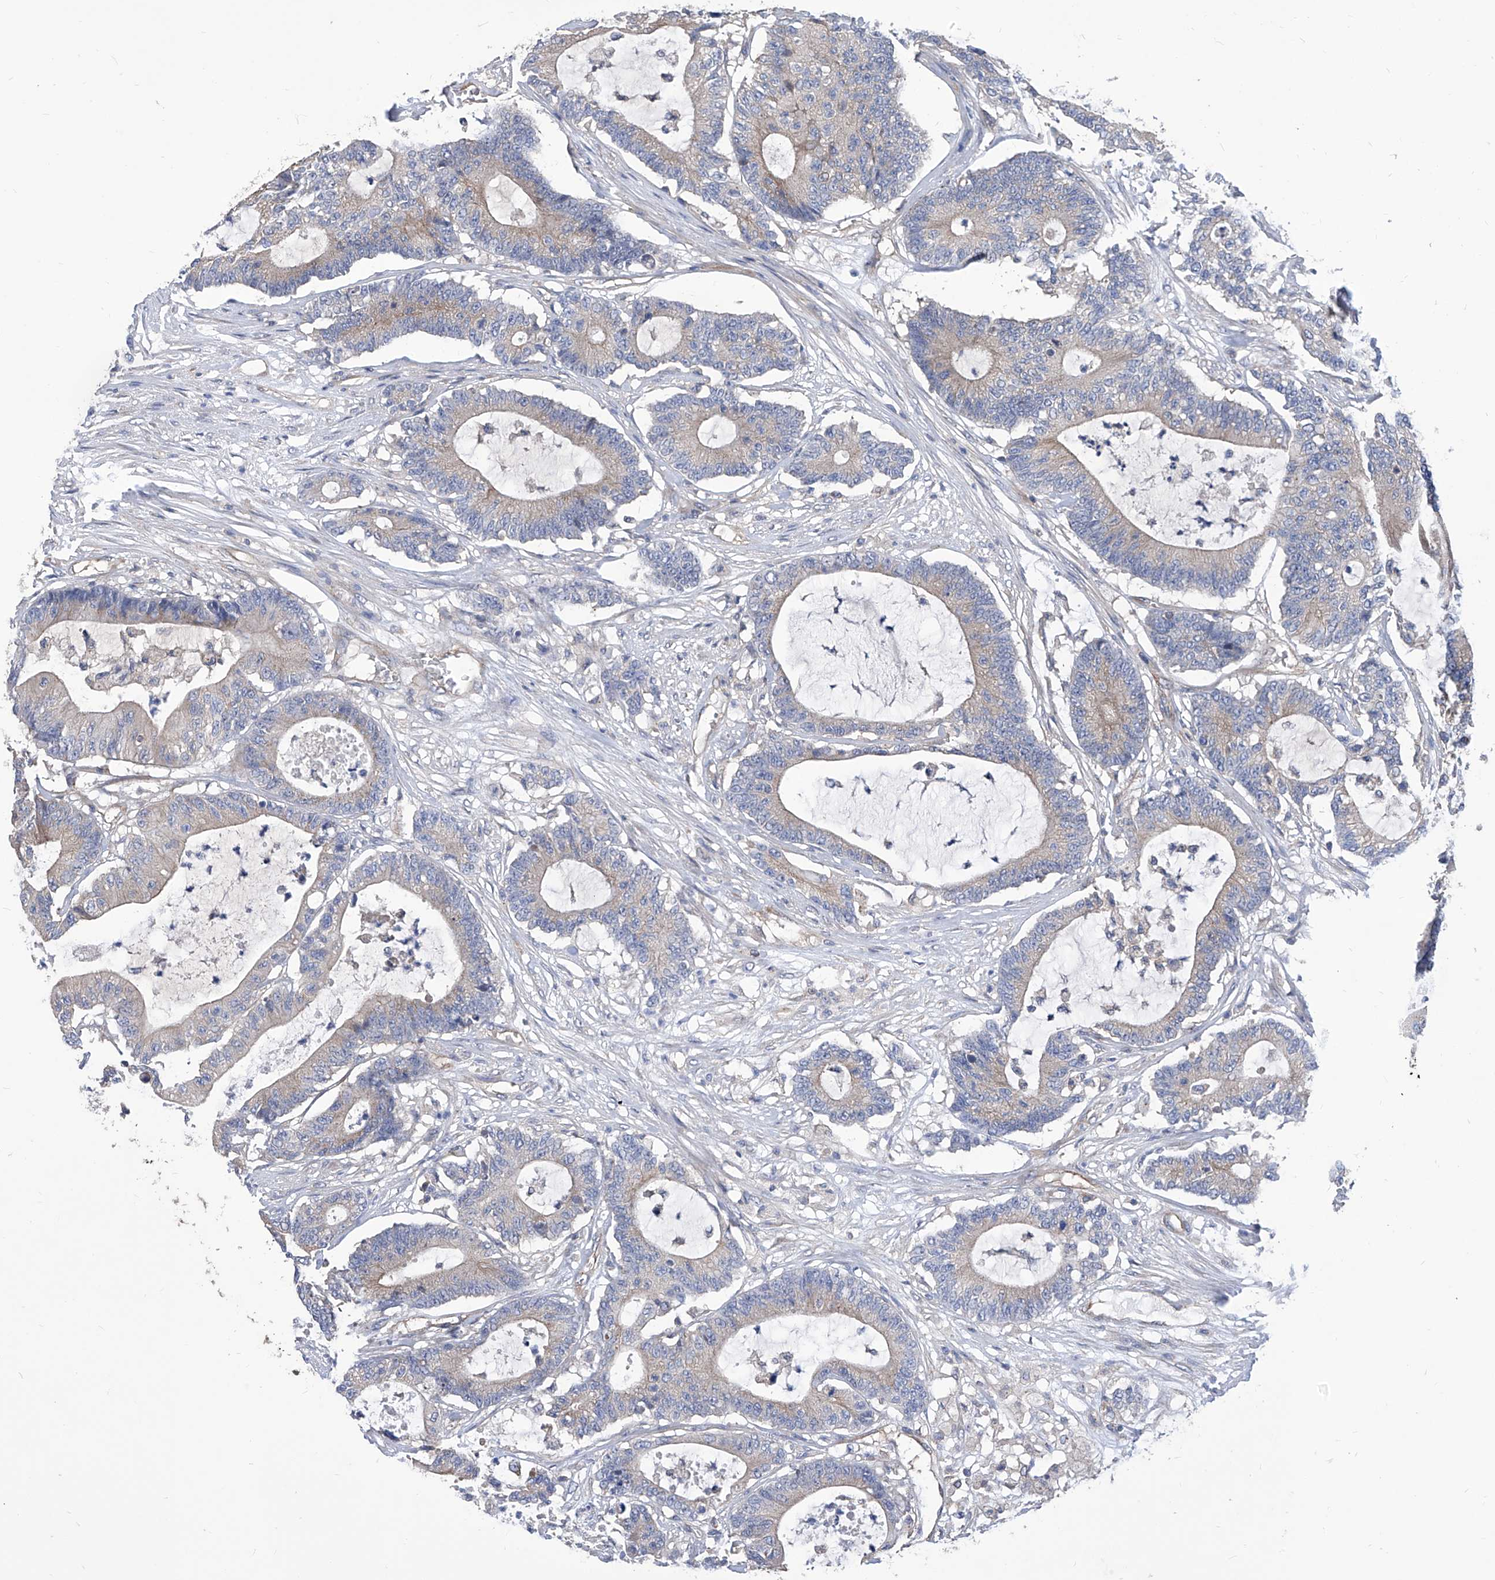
{"staining": {"intensity": "weak", "quantity": "<25%", "location": "cytoplasmic/membranous"}, "tissue": "colorectal cancer", "cell_type": "Tumor cells", "image_type": "cancer", "snomed": [{"axis": "morphology", "description": "Adenocarcinoma, NOS"}, {"axis": "topography", "description": "Colon"}], "caption": "Tumor cells show no significant positivity in colorectal cancer.", "gene": "TJAP1", "patient": {"sex": "female", "age": 84}}